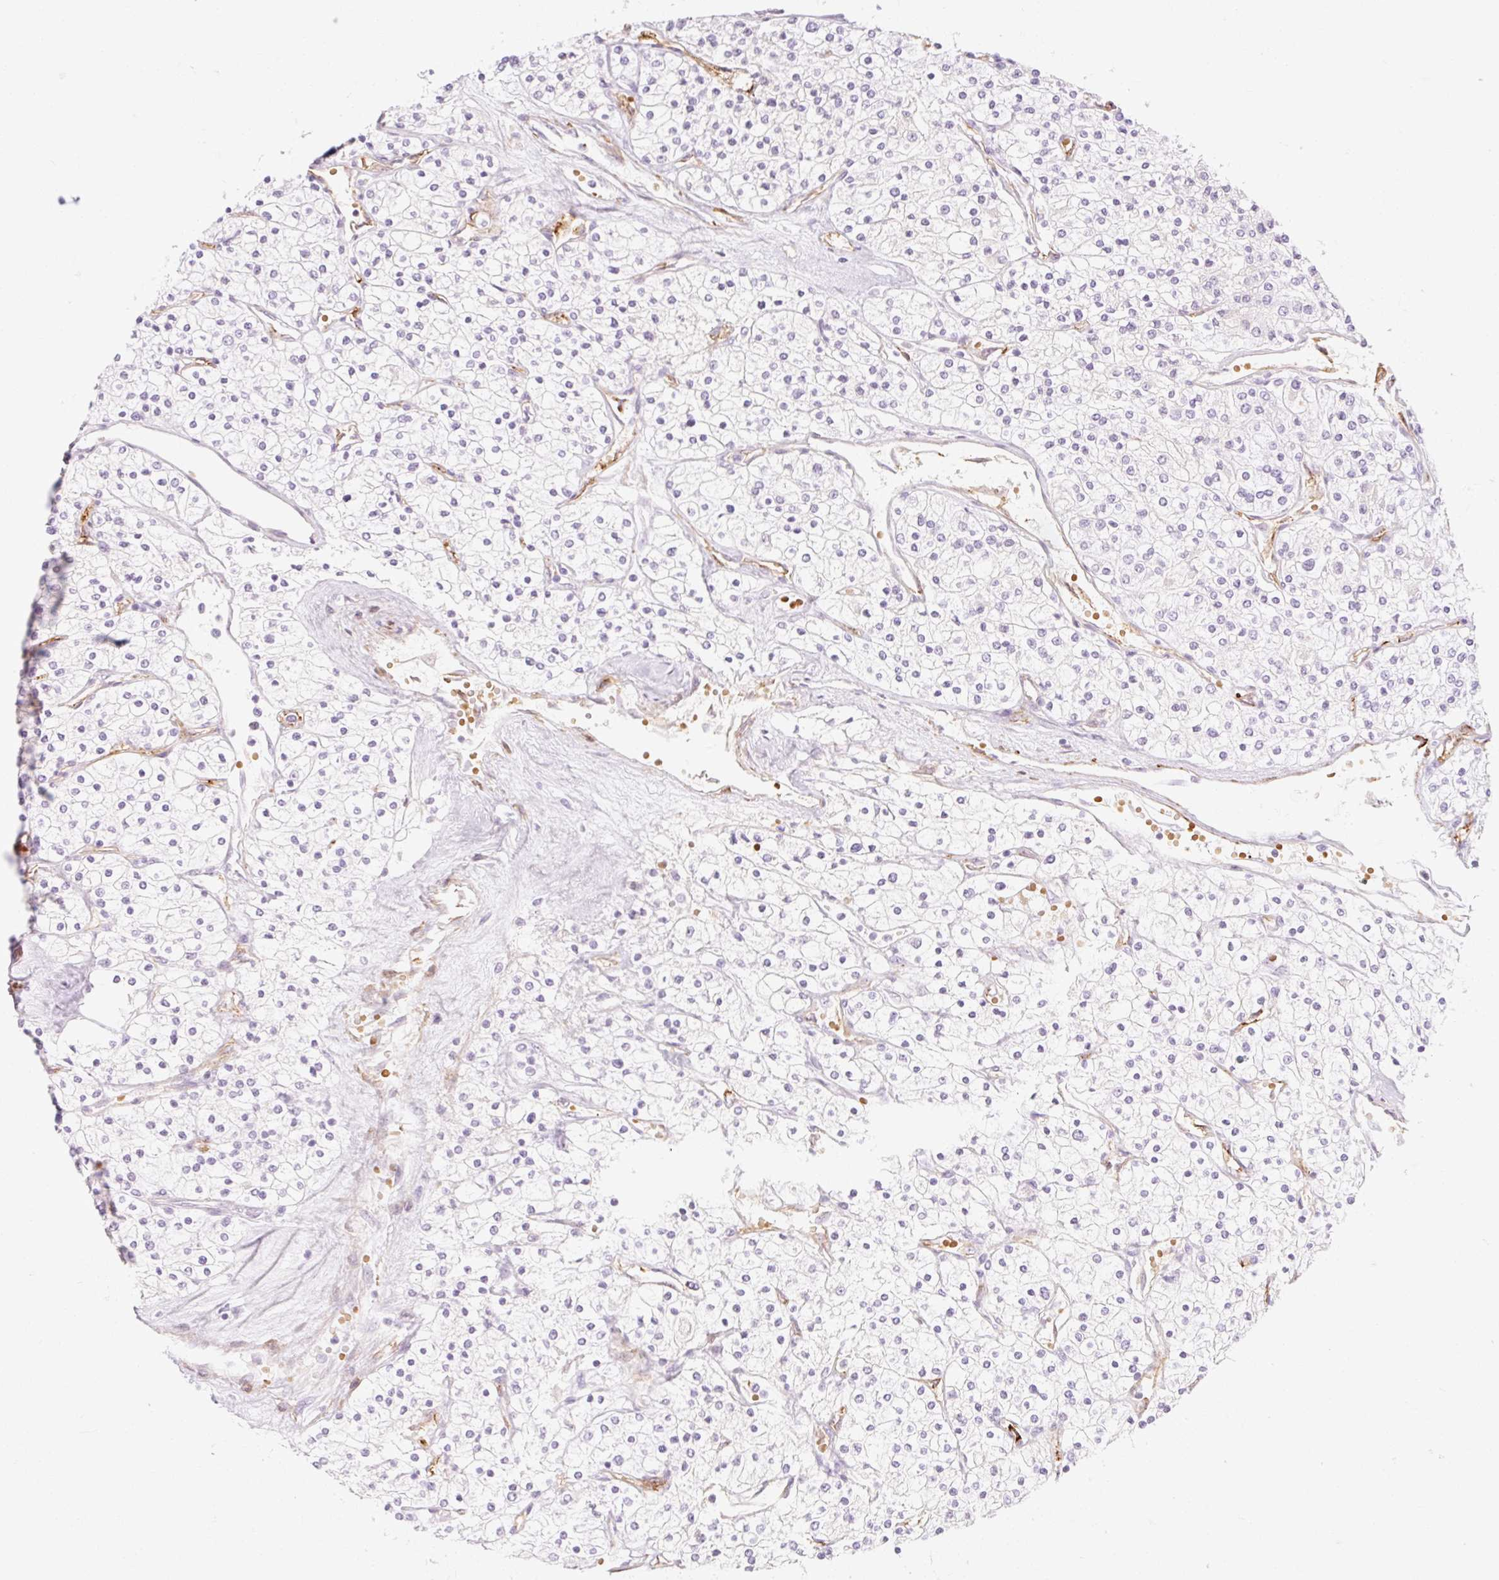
{"staining": {"intensity": "negative", "quantity": "none", "location": "none"}, "tissue": "renal cancer", "cell_type": "Tumor cells", "image_type": "cancer", "snomed": [{"axis": "morphology", "description": "Adenocarcinoma, NOS"}, {"axis": "topography", "description": "Kidney"}], "caption": "A high-resolution photomicrograph shows immunohistochemistry staining of renal cancer, which exhibits no significant expression in tumor cells.", "gene": "TAF1L", "patient": {"sex": "male", "age": 80}}